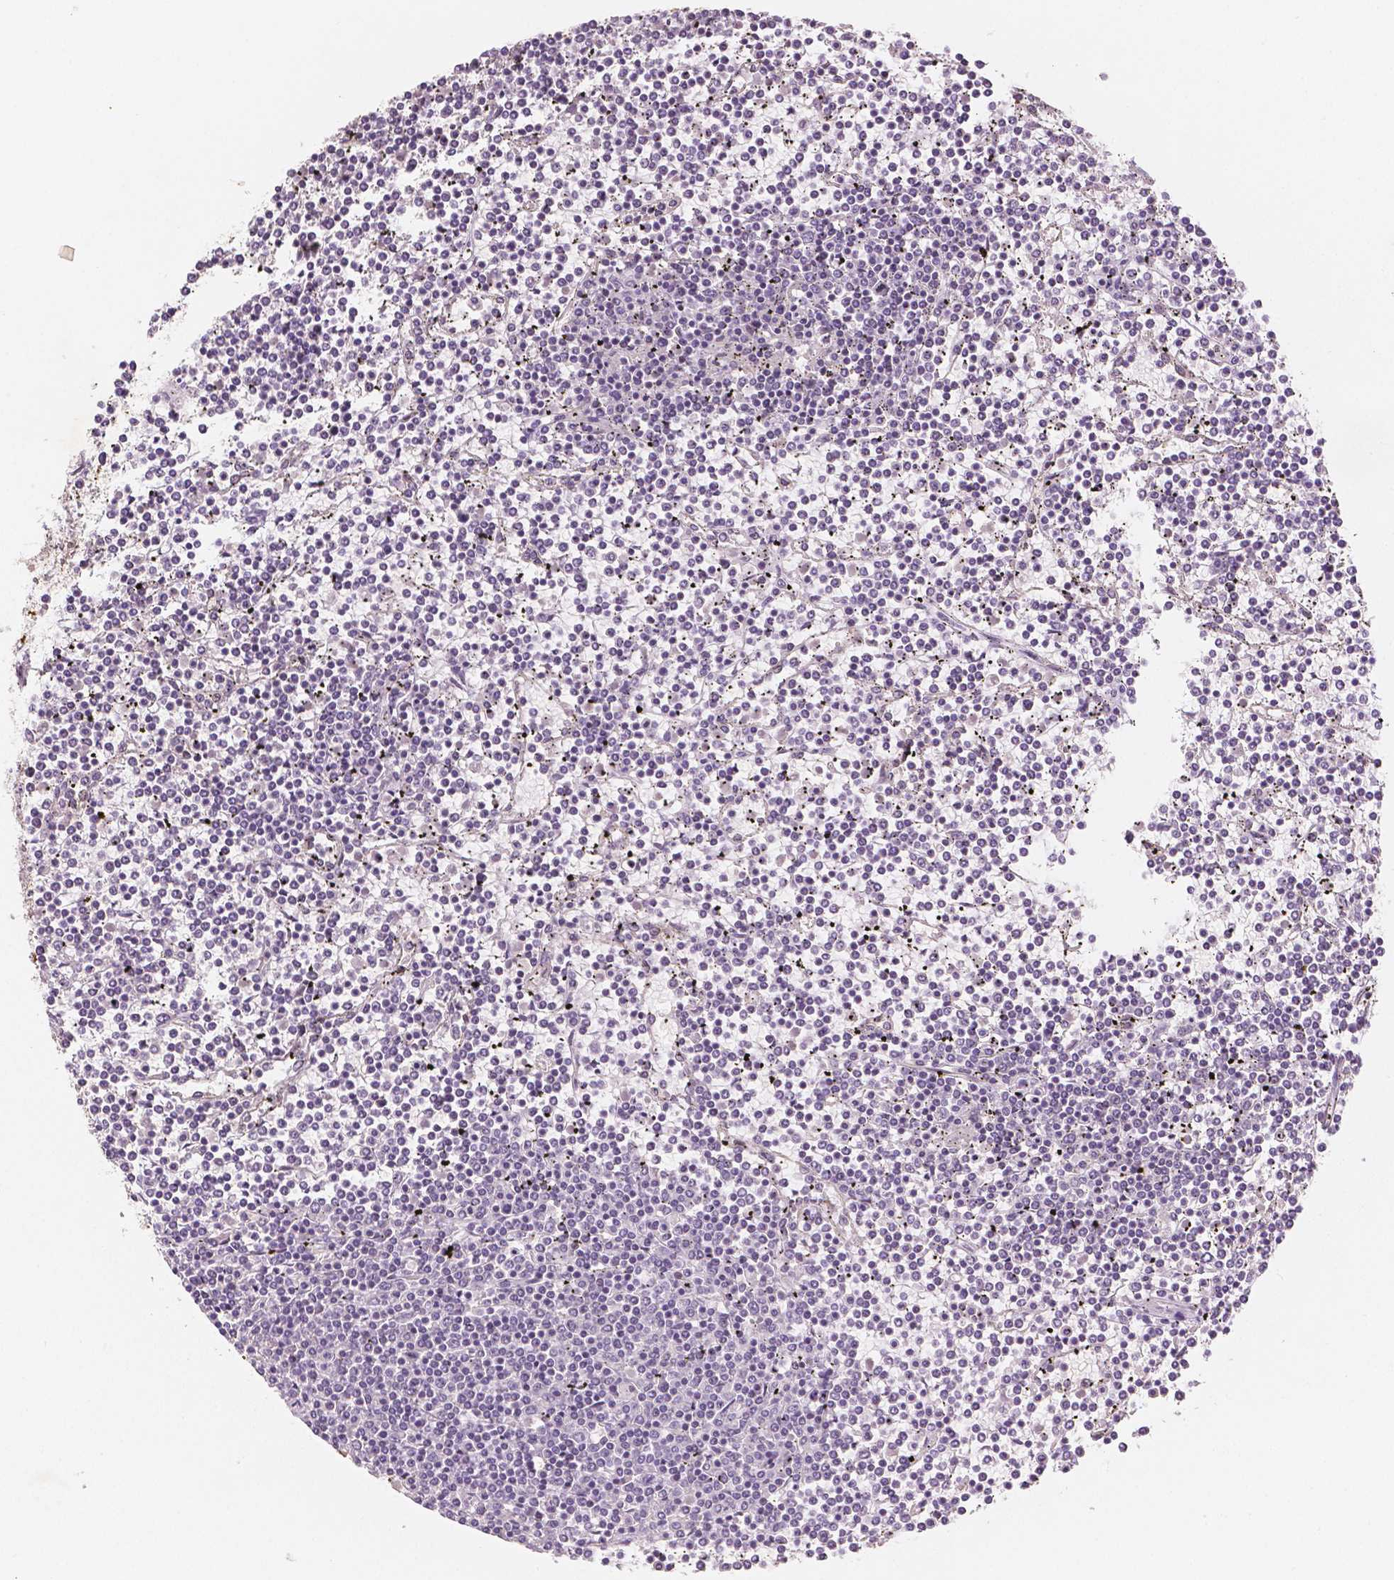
{"staining": {"intensity": "negative", "quantity": "none", "location": "none"}, "tissue": "lymphoma", "cell_type": "Tumor cells", "image_type": "cancer", "snomed": [{"axis": "morphology", "description": "Malignant lymphoma, non-Hodgkin's type, Low grade"}, {"axis": "topography", "description": "Spleen"}], "caption": "This is an immunohistochemistry (IHC) image of lymphoma. There is no staining in tumor cells.", "gene": "KDM5B", "patient": {"sex": "female", "age": 19}}